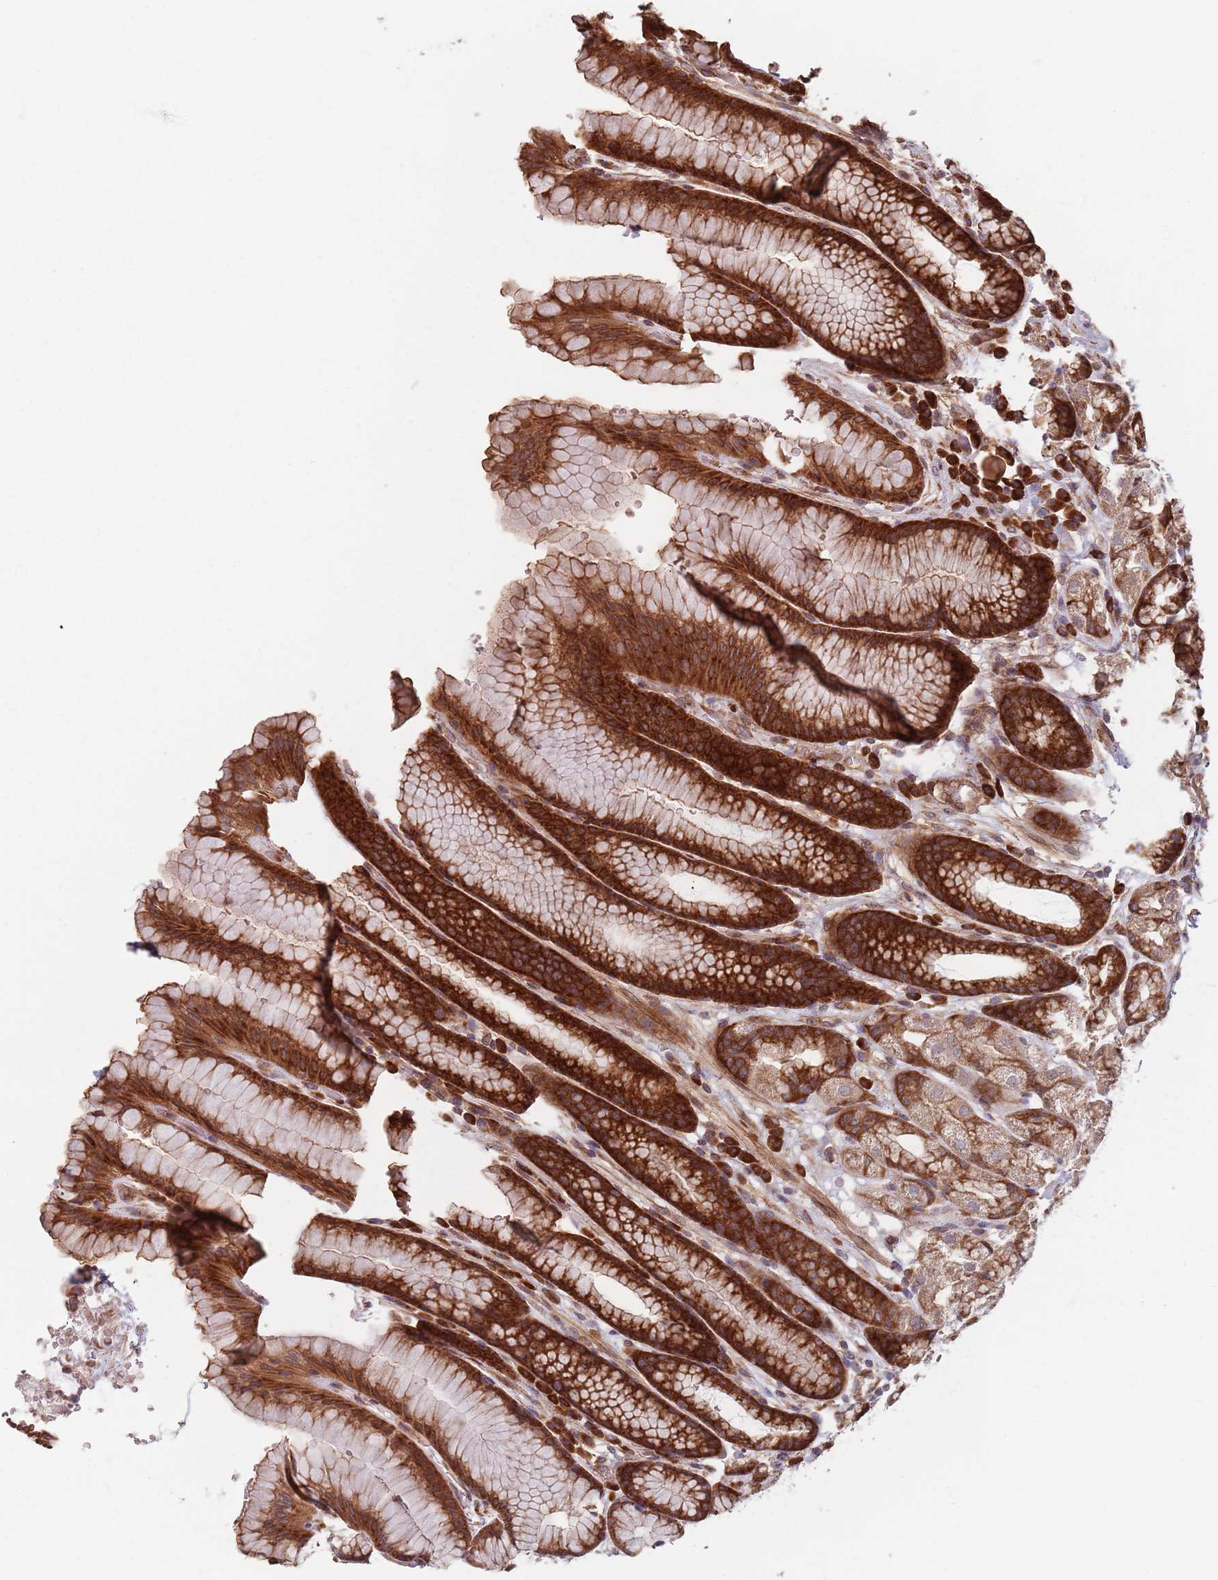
{"staining": {"intensity": "strong", "quantity": ">75%", "location": "cytoplasmic/membranous"}, "tissue": "stomach", "cell_type": "Glandular cells", "image_type": "normal", "snomed": [{"axis": "morphology", "description": "Normal tissue, NOS"}, {"axis": "morphology", "description": "Adenocarcinoma, NOS"}, {"axis": "topography", "description": "Stomach"}], "caption": "DAB (3,3'-diaminobenzidine) immunohistochemical staining of normal stomach shows strong cytoplasmic/membranous protein positivity in about >75% of glandular cells. Nuclei are stained in blue.", "gene": "NOTCH3", "patient": {"sex": "male", "age": 57}}